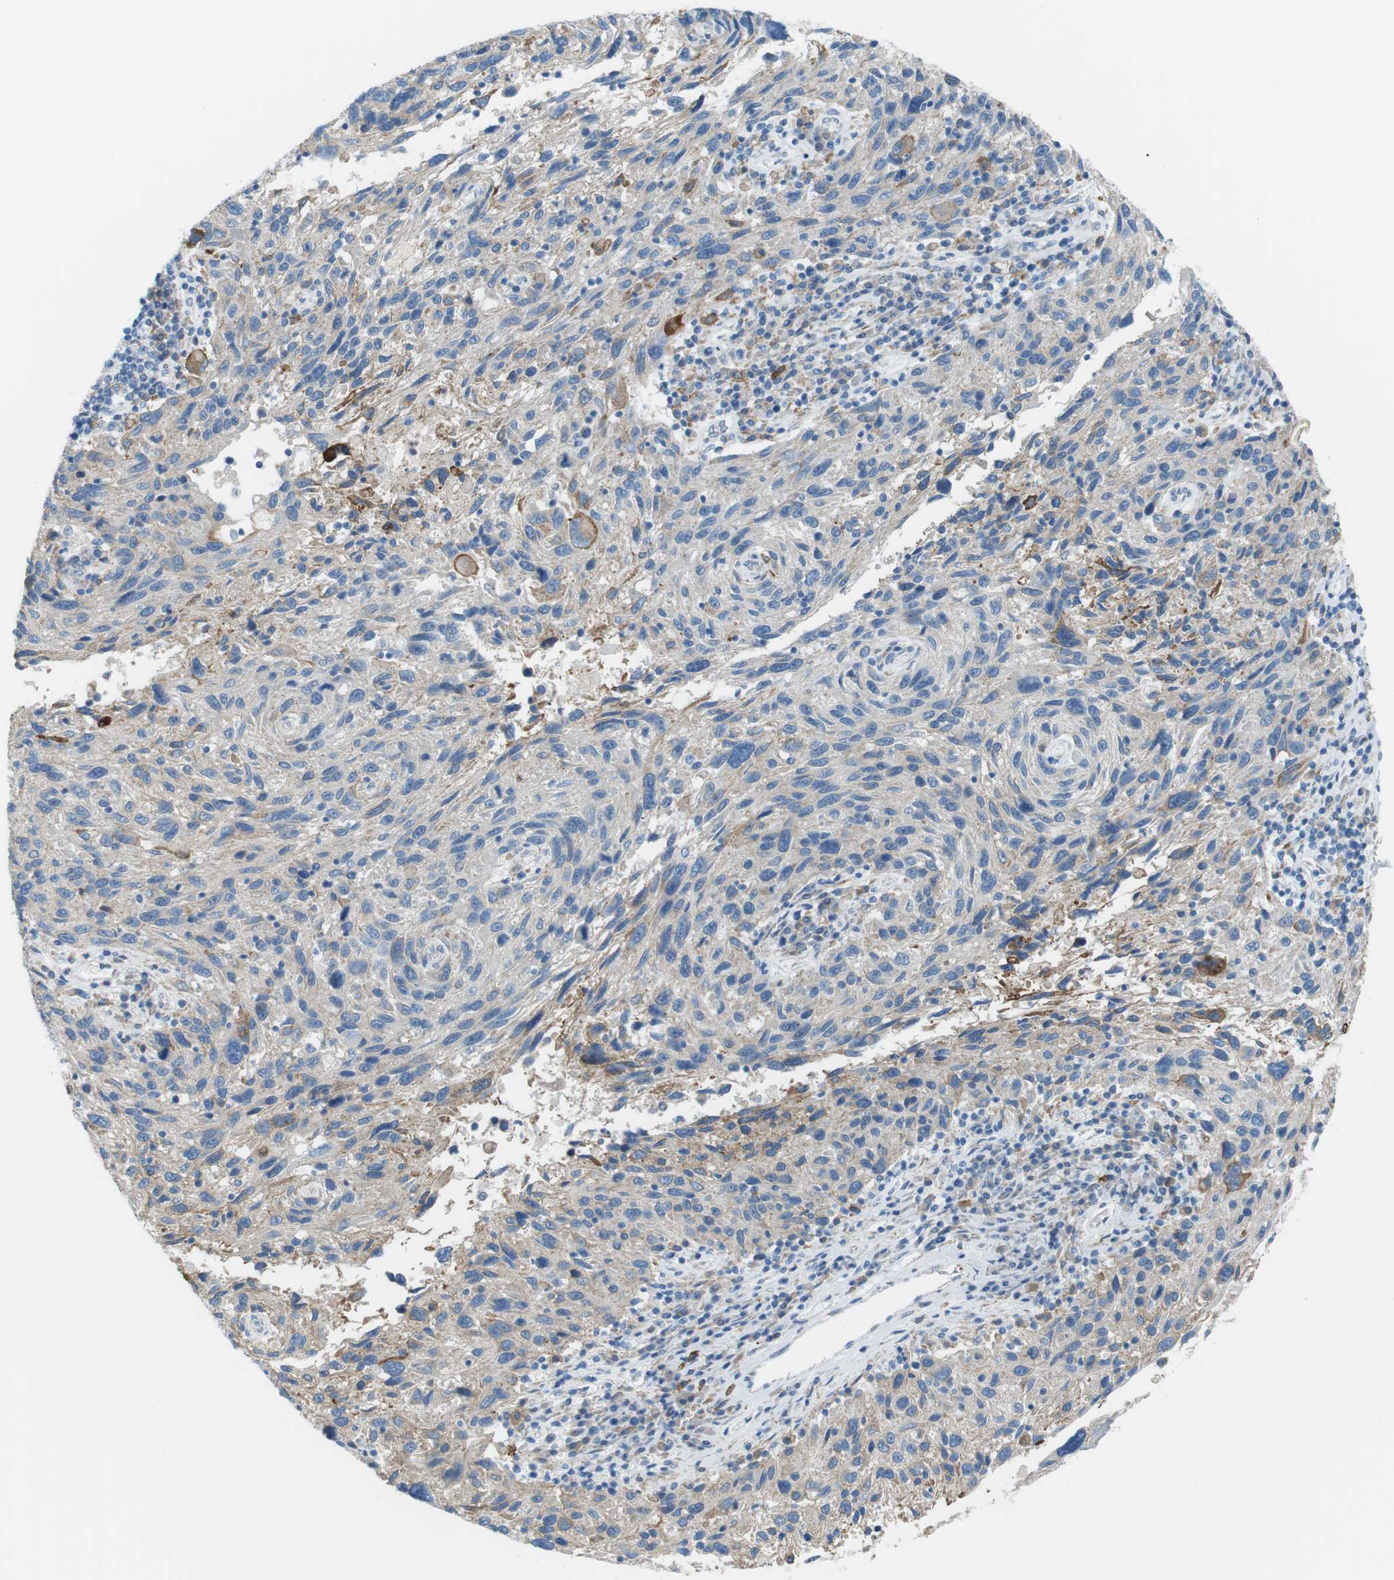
{"staining": {"intensity": "weak", "quantity": "<25%", "location": "cytoplasmic/membranous"}, "tissue": "melanoma", "cell_type": "Tumor cells", "image_type": "cancer", "snomed": [{"axis": "morphology", "description": "Malignant melanoma, NOS"}, {"axis": "topography", "description": "Skin"}], "caption": "IHC of malignant melanoma exhibits no positivity in tumor cells. (Brightfield microscopy of DAB immunohistochemistry at high magnification).", "gene": "VAMP1", "patient": {"sex": "male", "age": 53}}